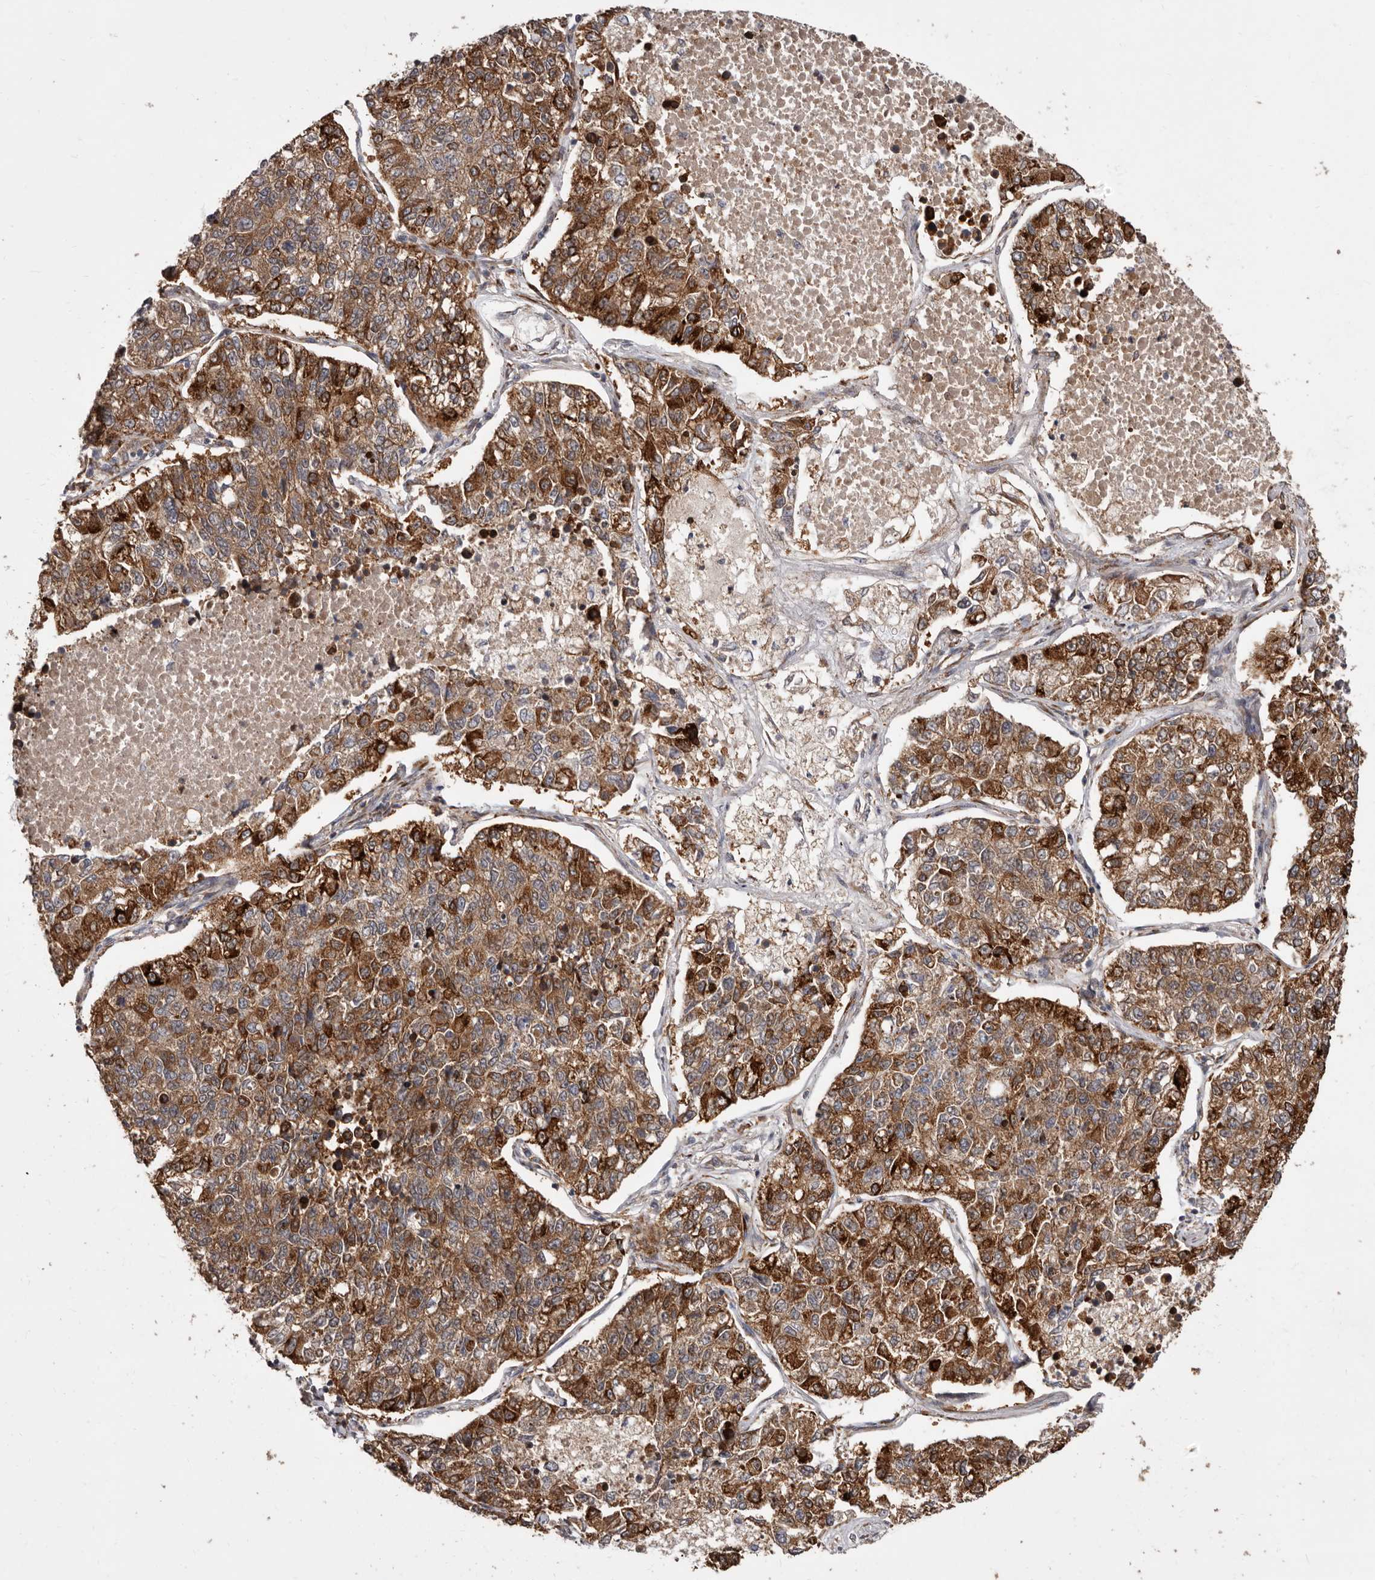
{"staining": {"intensity": "strong", "quantity": ">75%", "location": "cytoplasmic/membranous"}, "tissue": "lung cancer", "cell_type": "Tumor cells", "image_type": "cancer", "snomed": [{"axis": "morphology", "description": "Adenocarcinoma, NOS"}, {"axis": "topography", "description": "Lung"}], "caption": "An immunohistochemistry (IHC) image of tumor tissue is shown. Protein staining in brown labels strong cytoplasmic/membranous positivity in adenocarcinoma (lung) within tumor cells. (brown staining indicates protein expression, while blue staining denotes nuclei).", "gene": "FLAD1", "patient": {"sex": "male", "age": 49}}